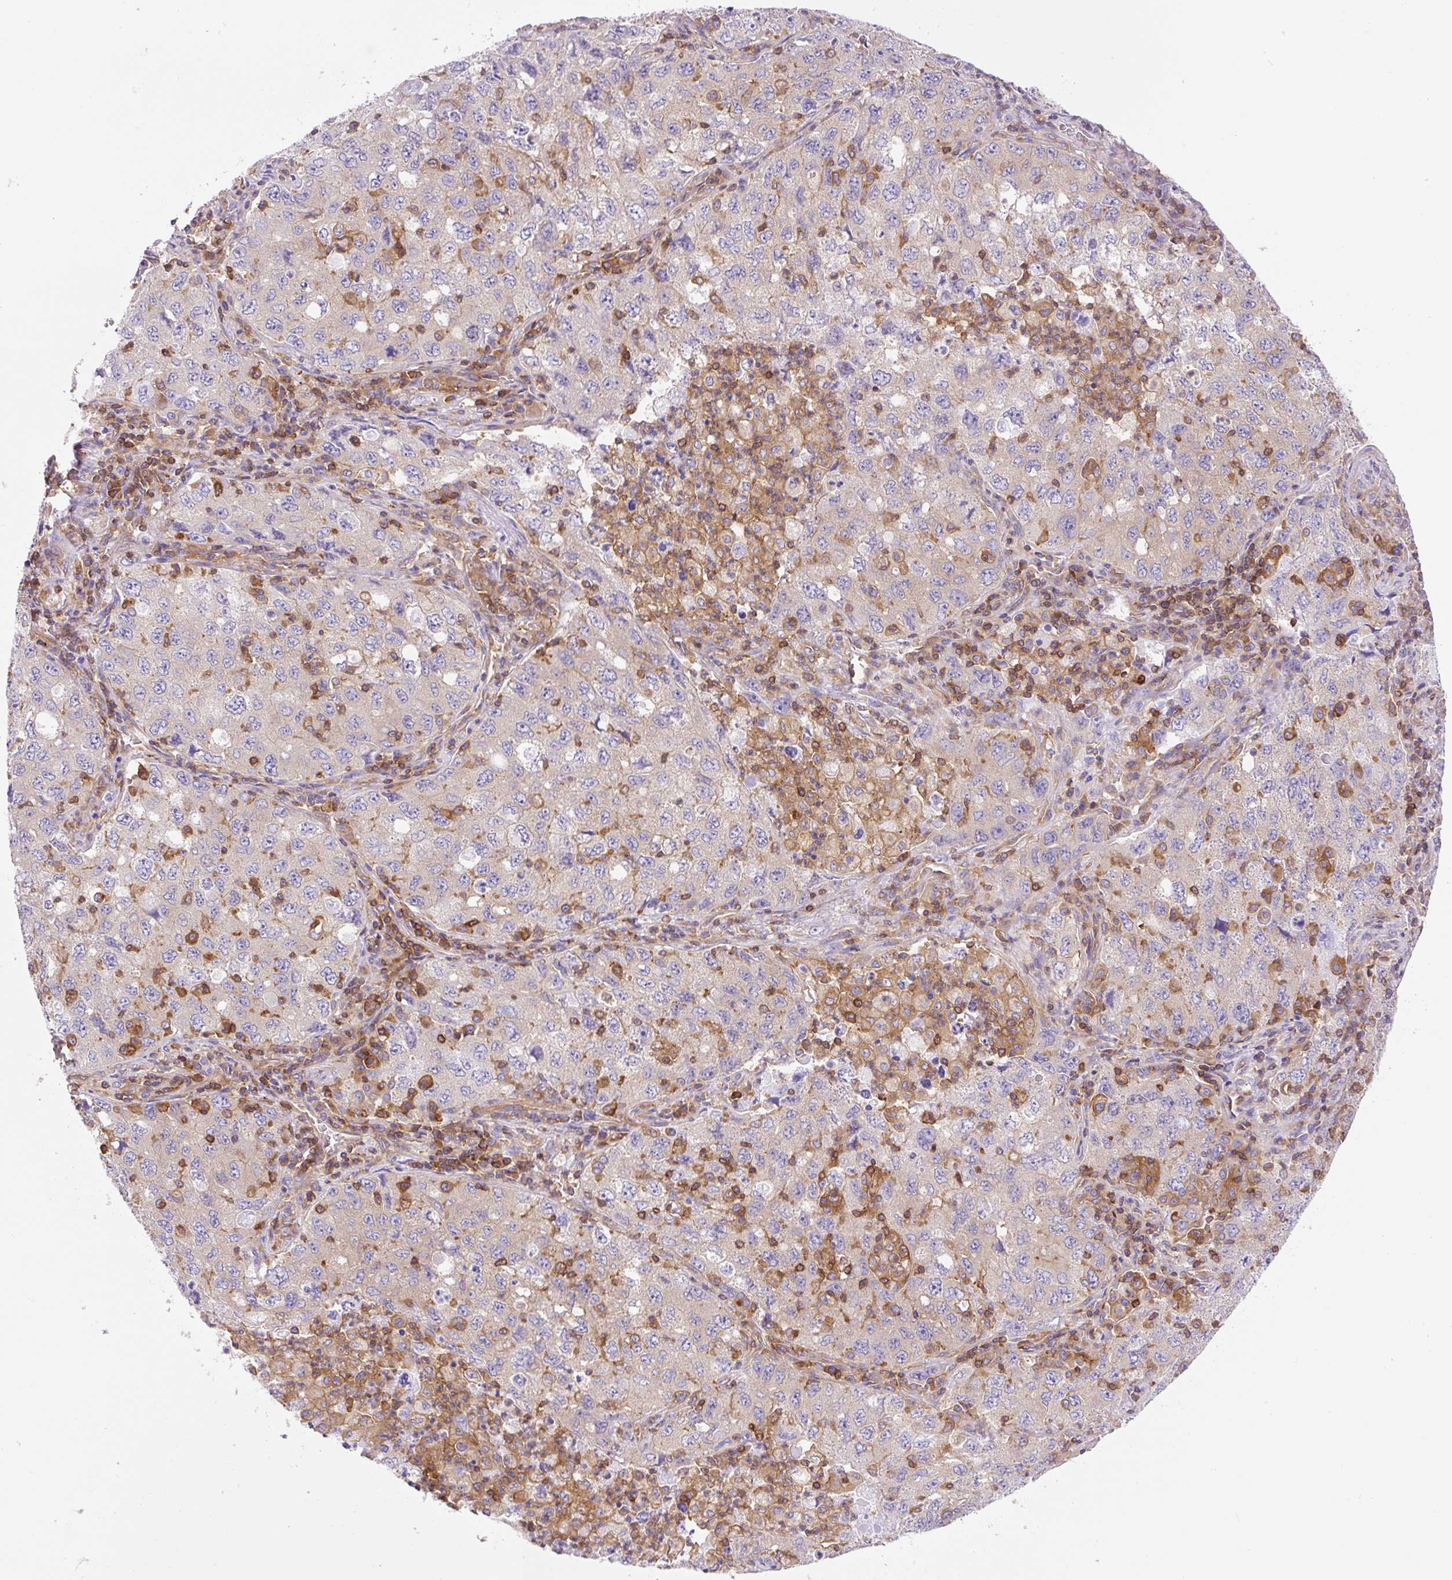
{"staining": {"intensity": "negative", "quantity": "none", "location": "none"}, "tissue": "lung cancer", "cell_type": "Tumor cells", "image_type": "cancer", "snomed": [{"axis": "morphology", "description": "Adenocarcinoma, NOS"}, {"axis": "topography", "description": "Lung"}], "caption": "This is an IHC micrograph of human lung adenocarcinoma. There is no expression in tumor cells.", "gene": "DNM2", "patient": {"sex": "female", "age": 57}}